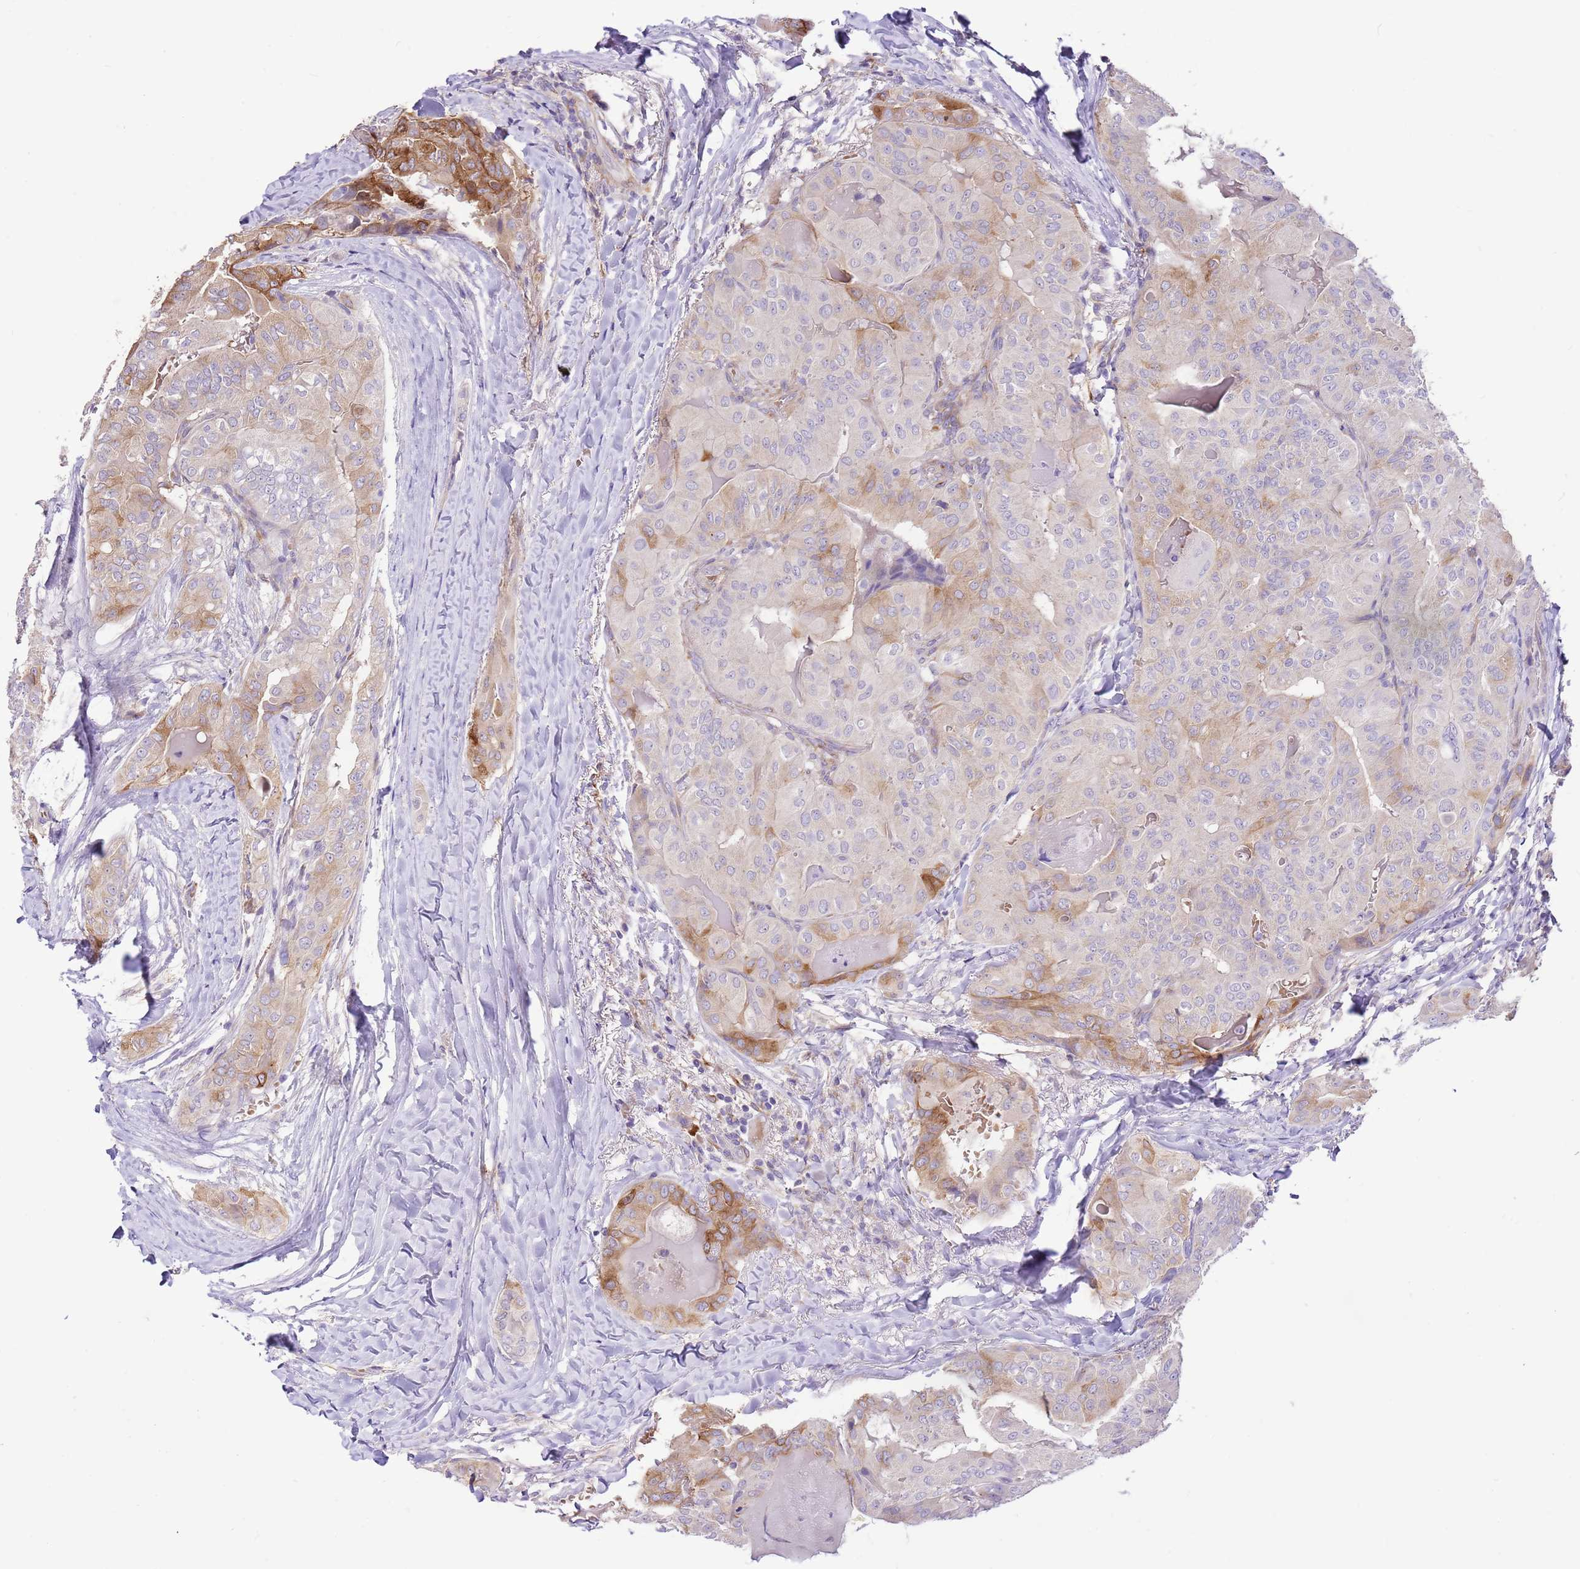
{"staining": {"intensity": "moderate", "quantity": "<25%", "location": "cytoplasmic/membranous"}, "tissue": "thyroid cancer", "cell_type": "Tumor cells", "image_type": "cancer", "snomed": [{"axis": "morphology", "description": "Papillary adenocarcinoma, NOS"}, {"axis": "topography", "description": "Thyroid gland"}], "caption": "Immunohistochemical staining of papillary adenocarcinoma (thyroid) demonstrates low levels of moderate cytoplasmic/membranous staining in approximately <25% of tumor cells.", "gene": "RFK", "patient": {"sex": "female", "age": 68}}